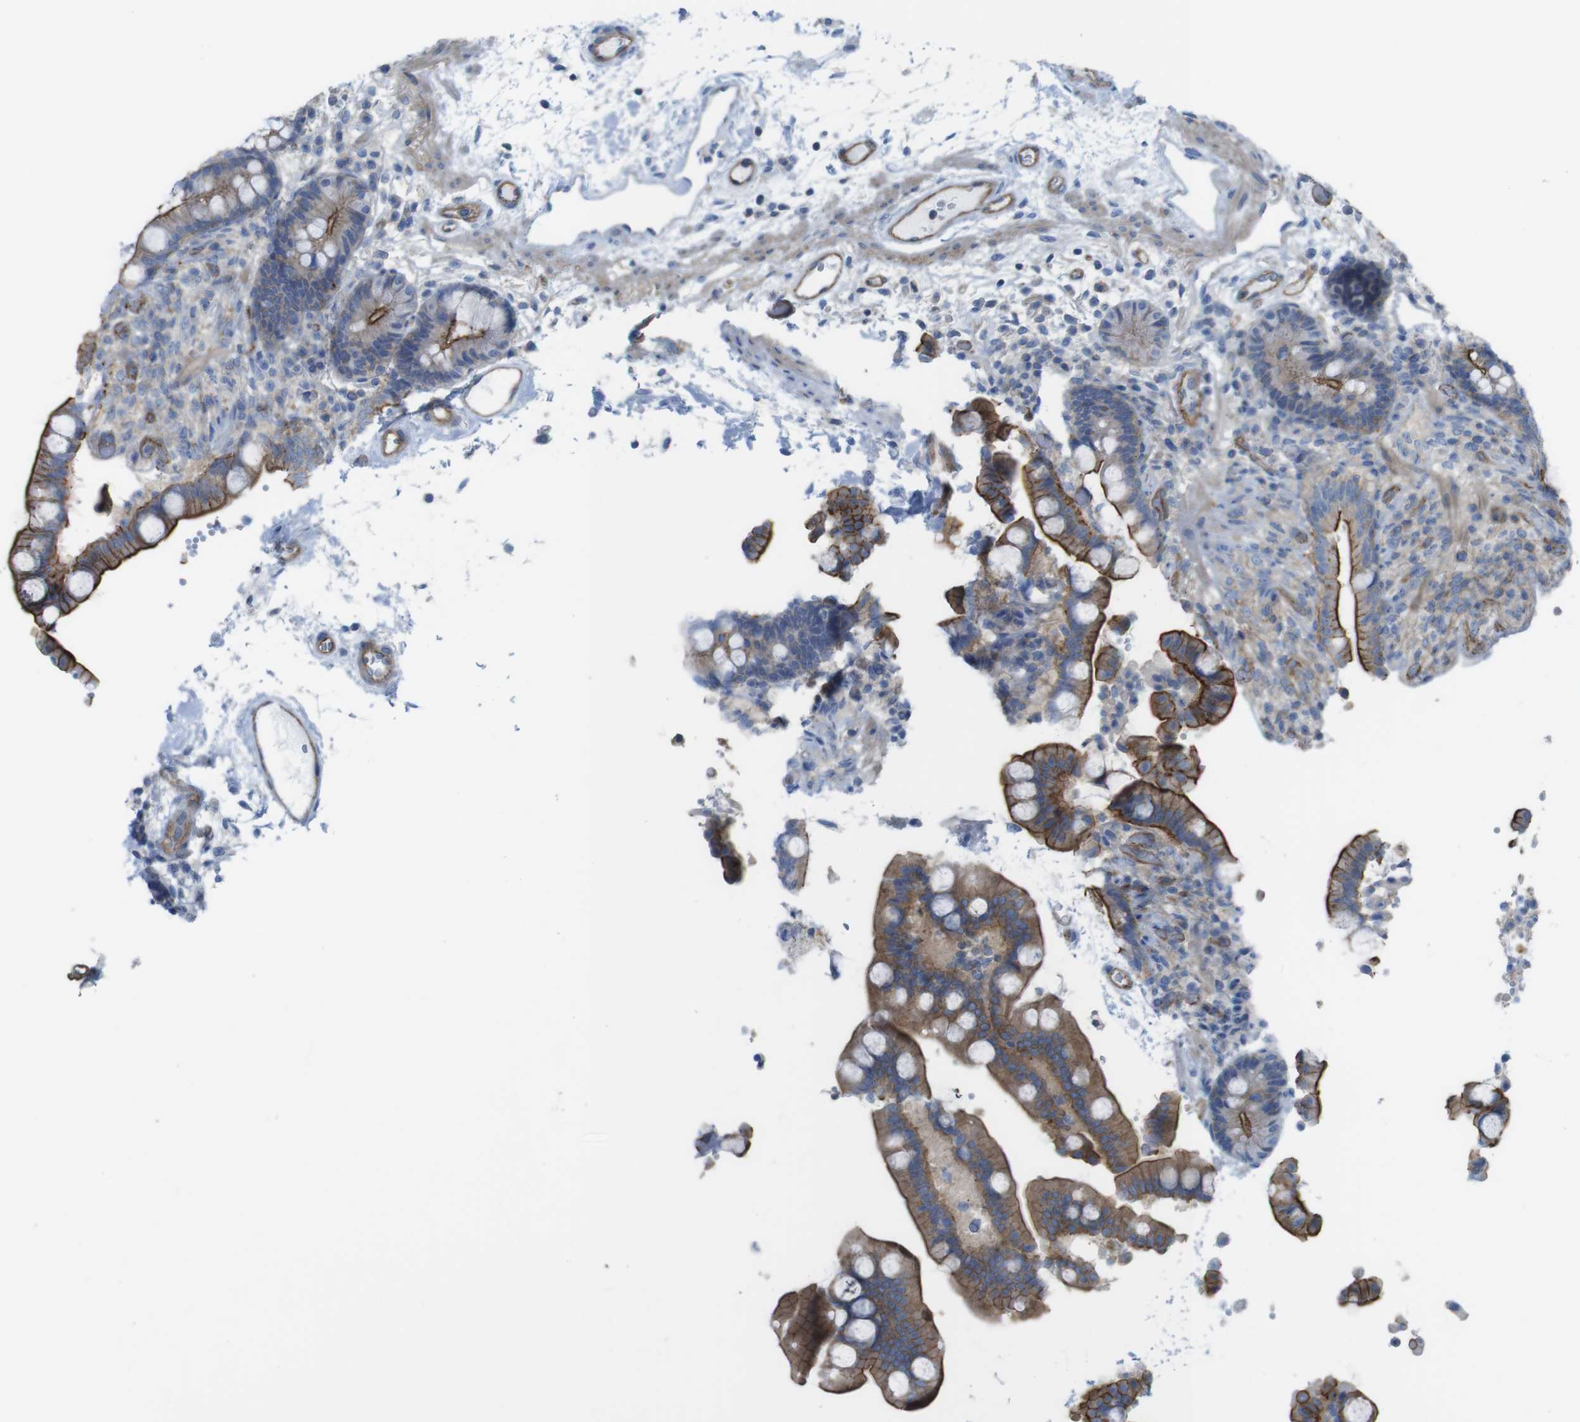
{"staining": {"intensity": "weak", "quantity": ">75%", "location": "cytoplasmic/membranous"}, "tissue": "colon", "cell_type": "Endothelial cells", "image_type": "normal", "snomed": [{"axis": "morphology", "description": "Normal tissue, NOS"}, {"axis": "topography", "description": "Colon"}], "caption": "IHC of unremarkable human colon shows low levels of weak cytoplasmic/membranous positivity in about >75% of endothelial cells.", "gene": "PREX2", "patient": {"sex": "male", "age": 73}}